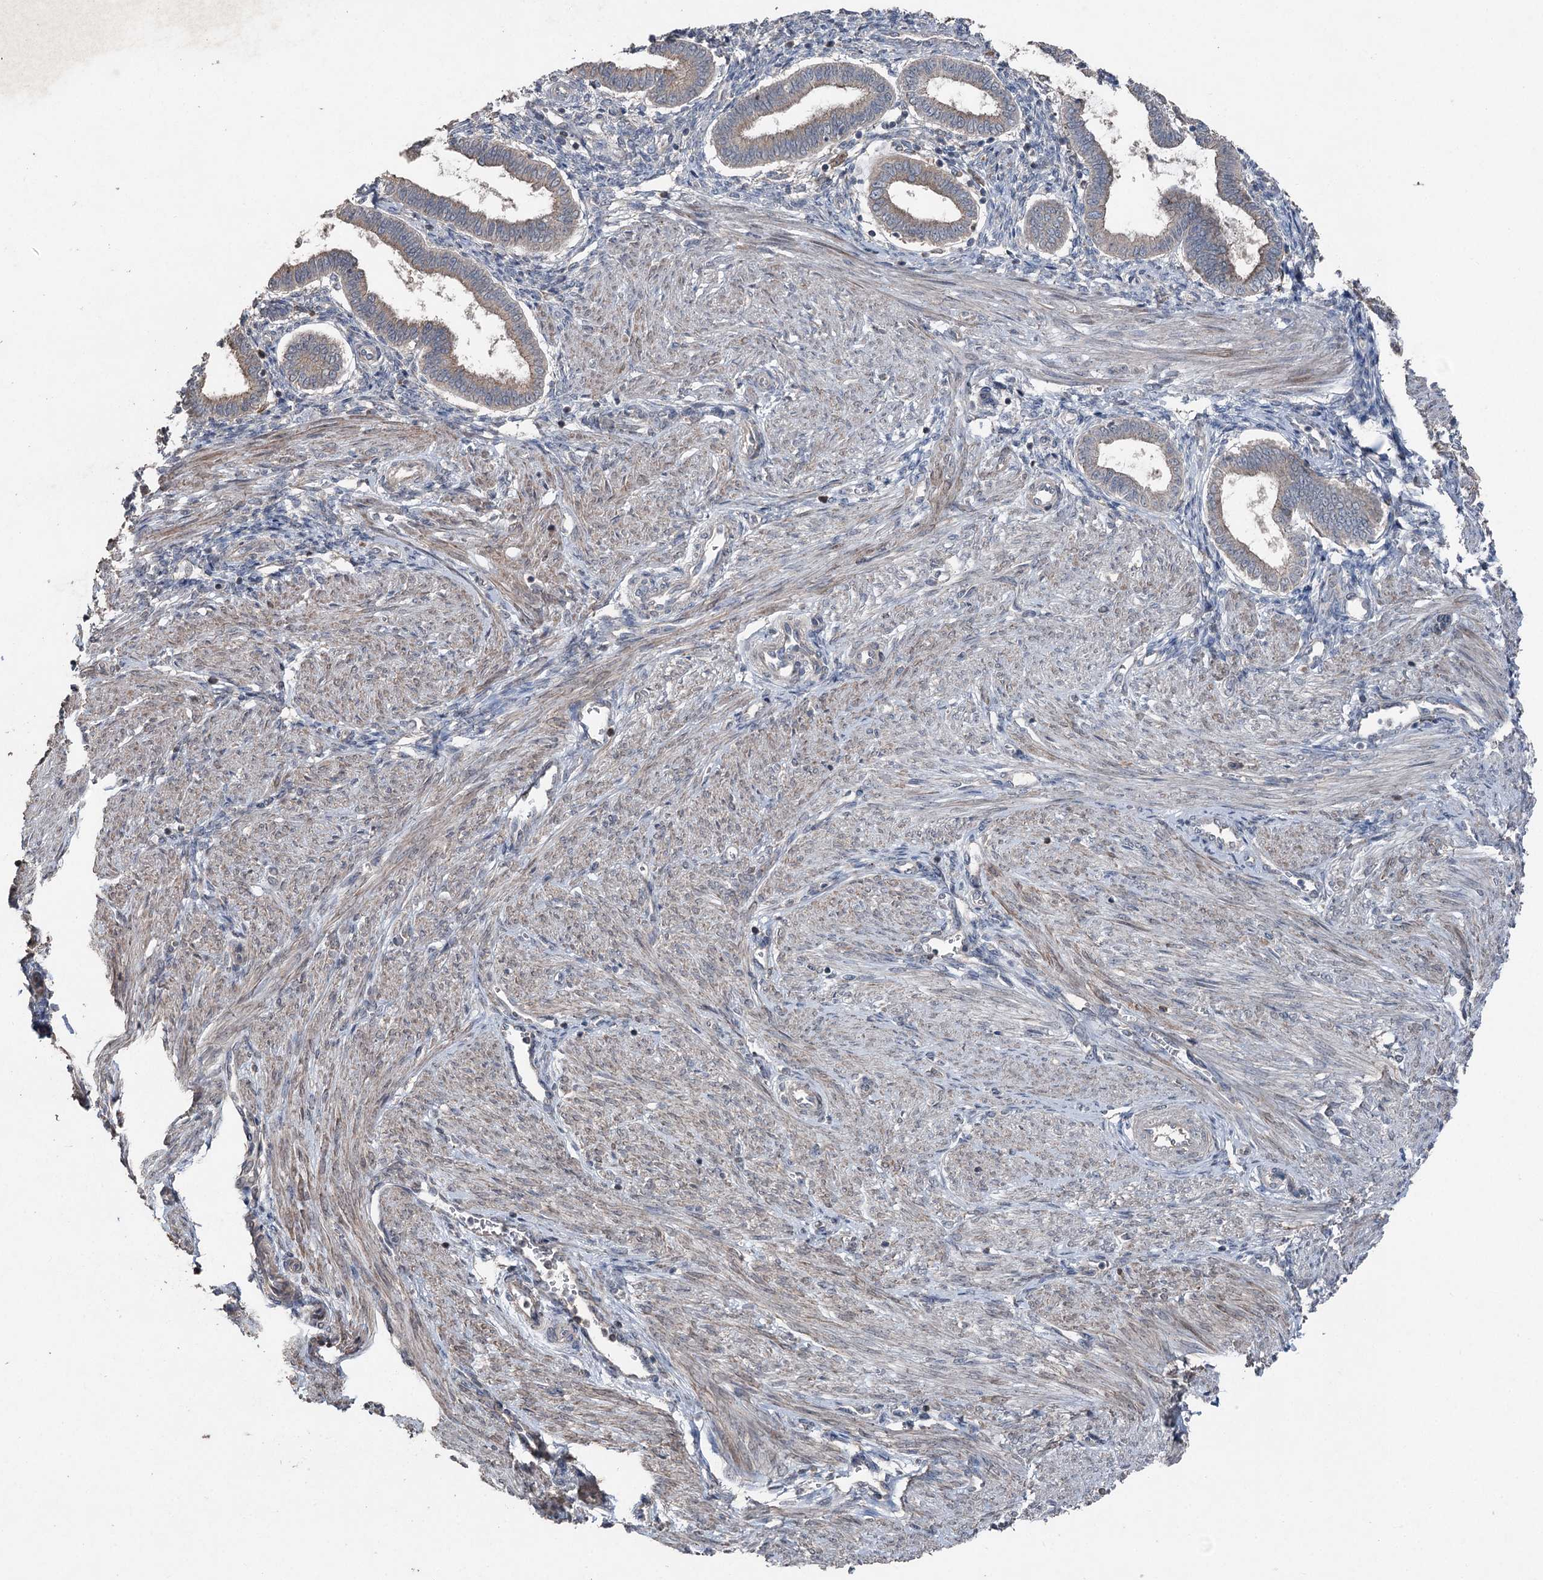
{"staining": {"intensity": "weak", "quantity": "<25%", "location": "cytoplasmic/membranous"}, "tissue": "endometrium", "cell_type": "Cells in endometrial stroma", "image_type": "normal", "snomed": [{"axis": "morphology", "description": "Normal tissue, NOS"}, {"axis": "topography", "description": "Endometrium"}], "caption": "An immunohistochemistry (IHC) image of unremarkable endometrium is shown. There is no staining in cells in endometrial stroma of endometrium.", "gene": "MAPK8IP2", "patient": {"sex": "female", "age": 24}}